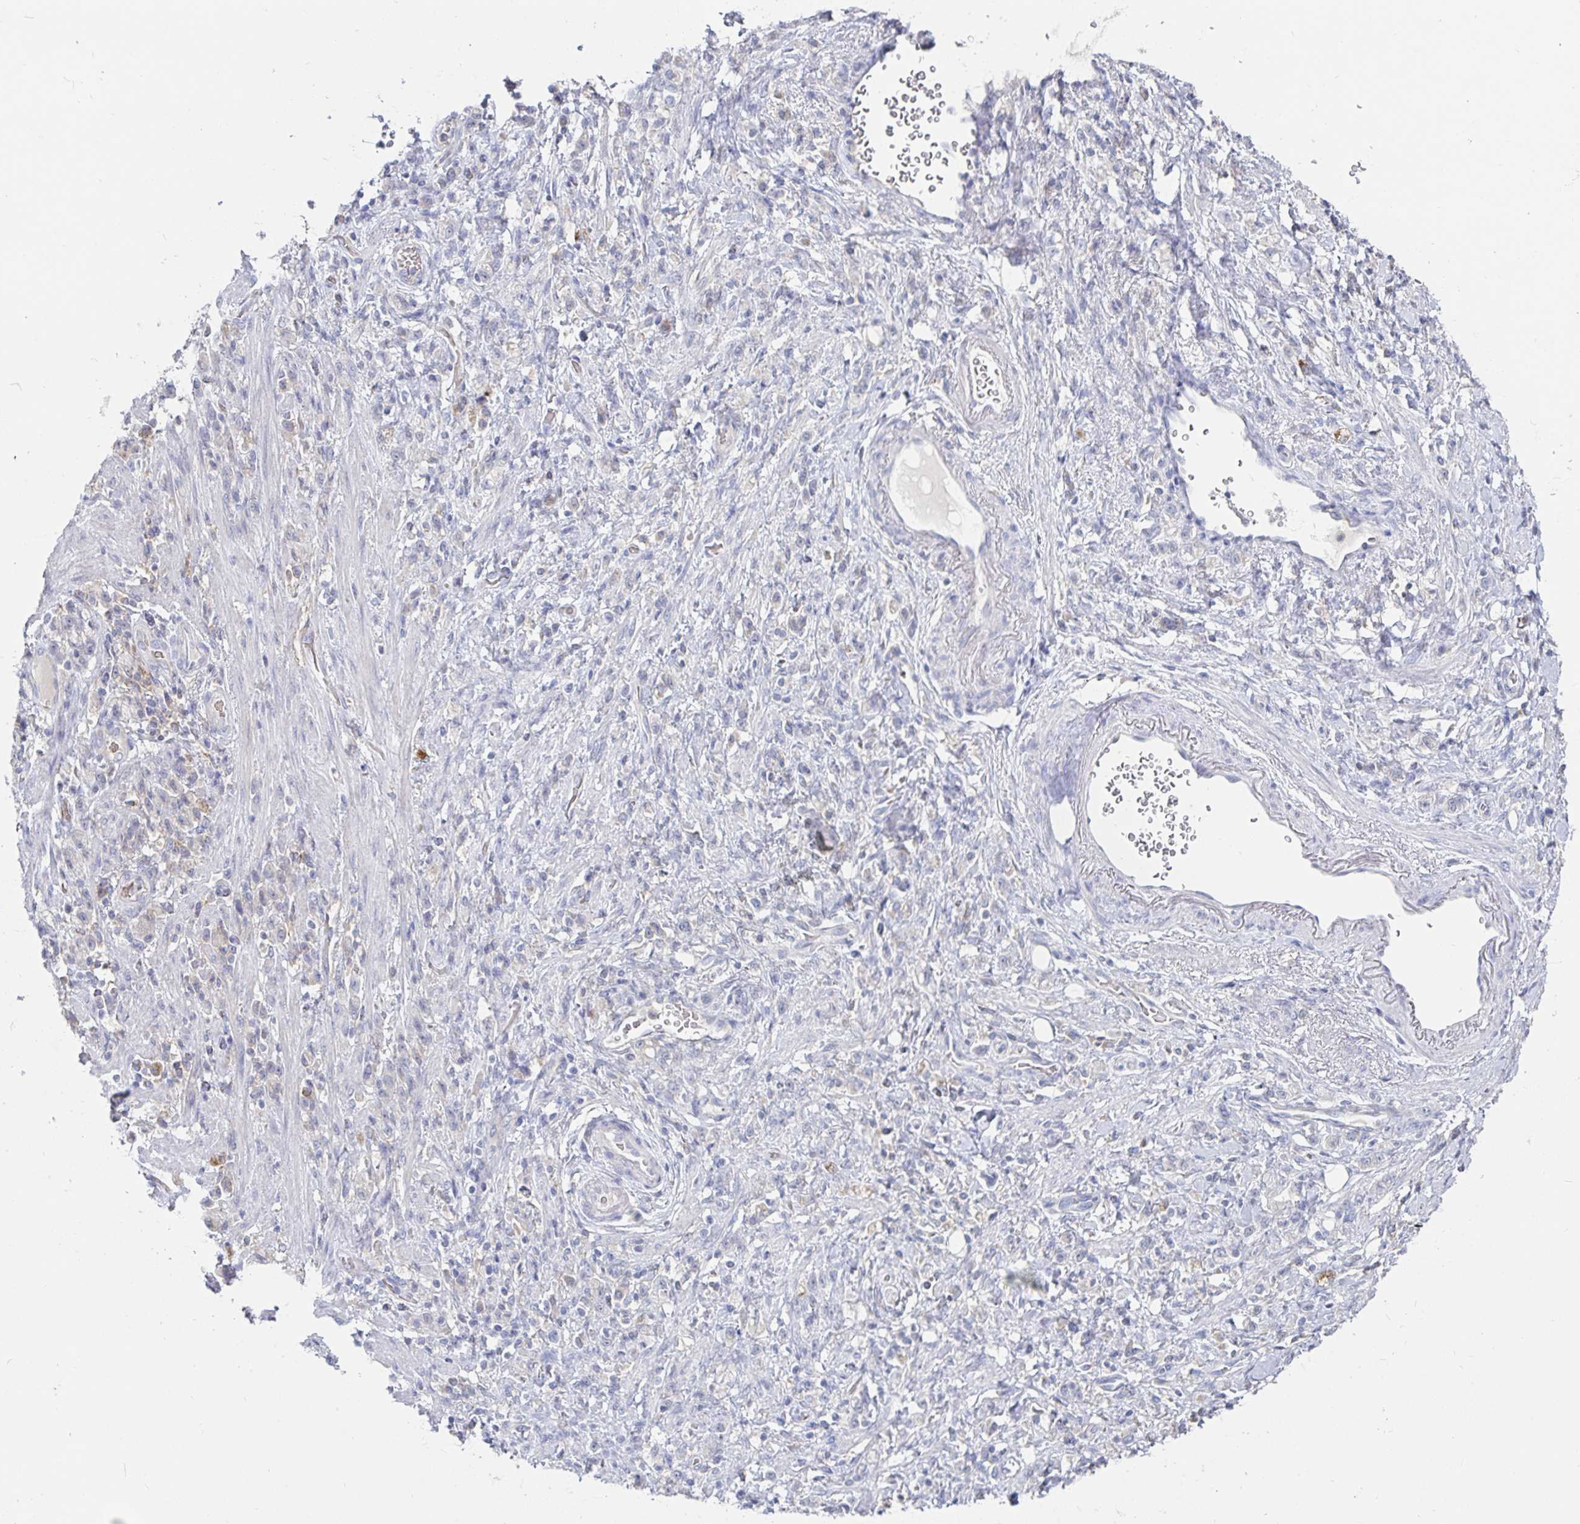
{"staining": {"intensity": "negative", "quantity": "none", "location": "none"}, "tissue": "stomach cancer", "cell_type": "Tumor cells", "image_type": "cancer", "snomed": [{"axis": "morphology", "description": "Adenocarcinoma, NOS"}, {"axis": "topography", "description": "Stomach"}], "caption": "An immunohistochemistry (IHC) histopathology image of adenocarcinoma (stomach) is shown. There is no staining in tumor cells of adenocarcinoma (stomach). (Brightfield microscopy of DAB (3,3'-diaminobenzidine) IHC at high magnification).", "gene": "SPPL3", "patient": {"sex": "male", "age": 77}}